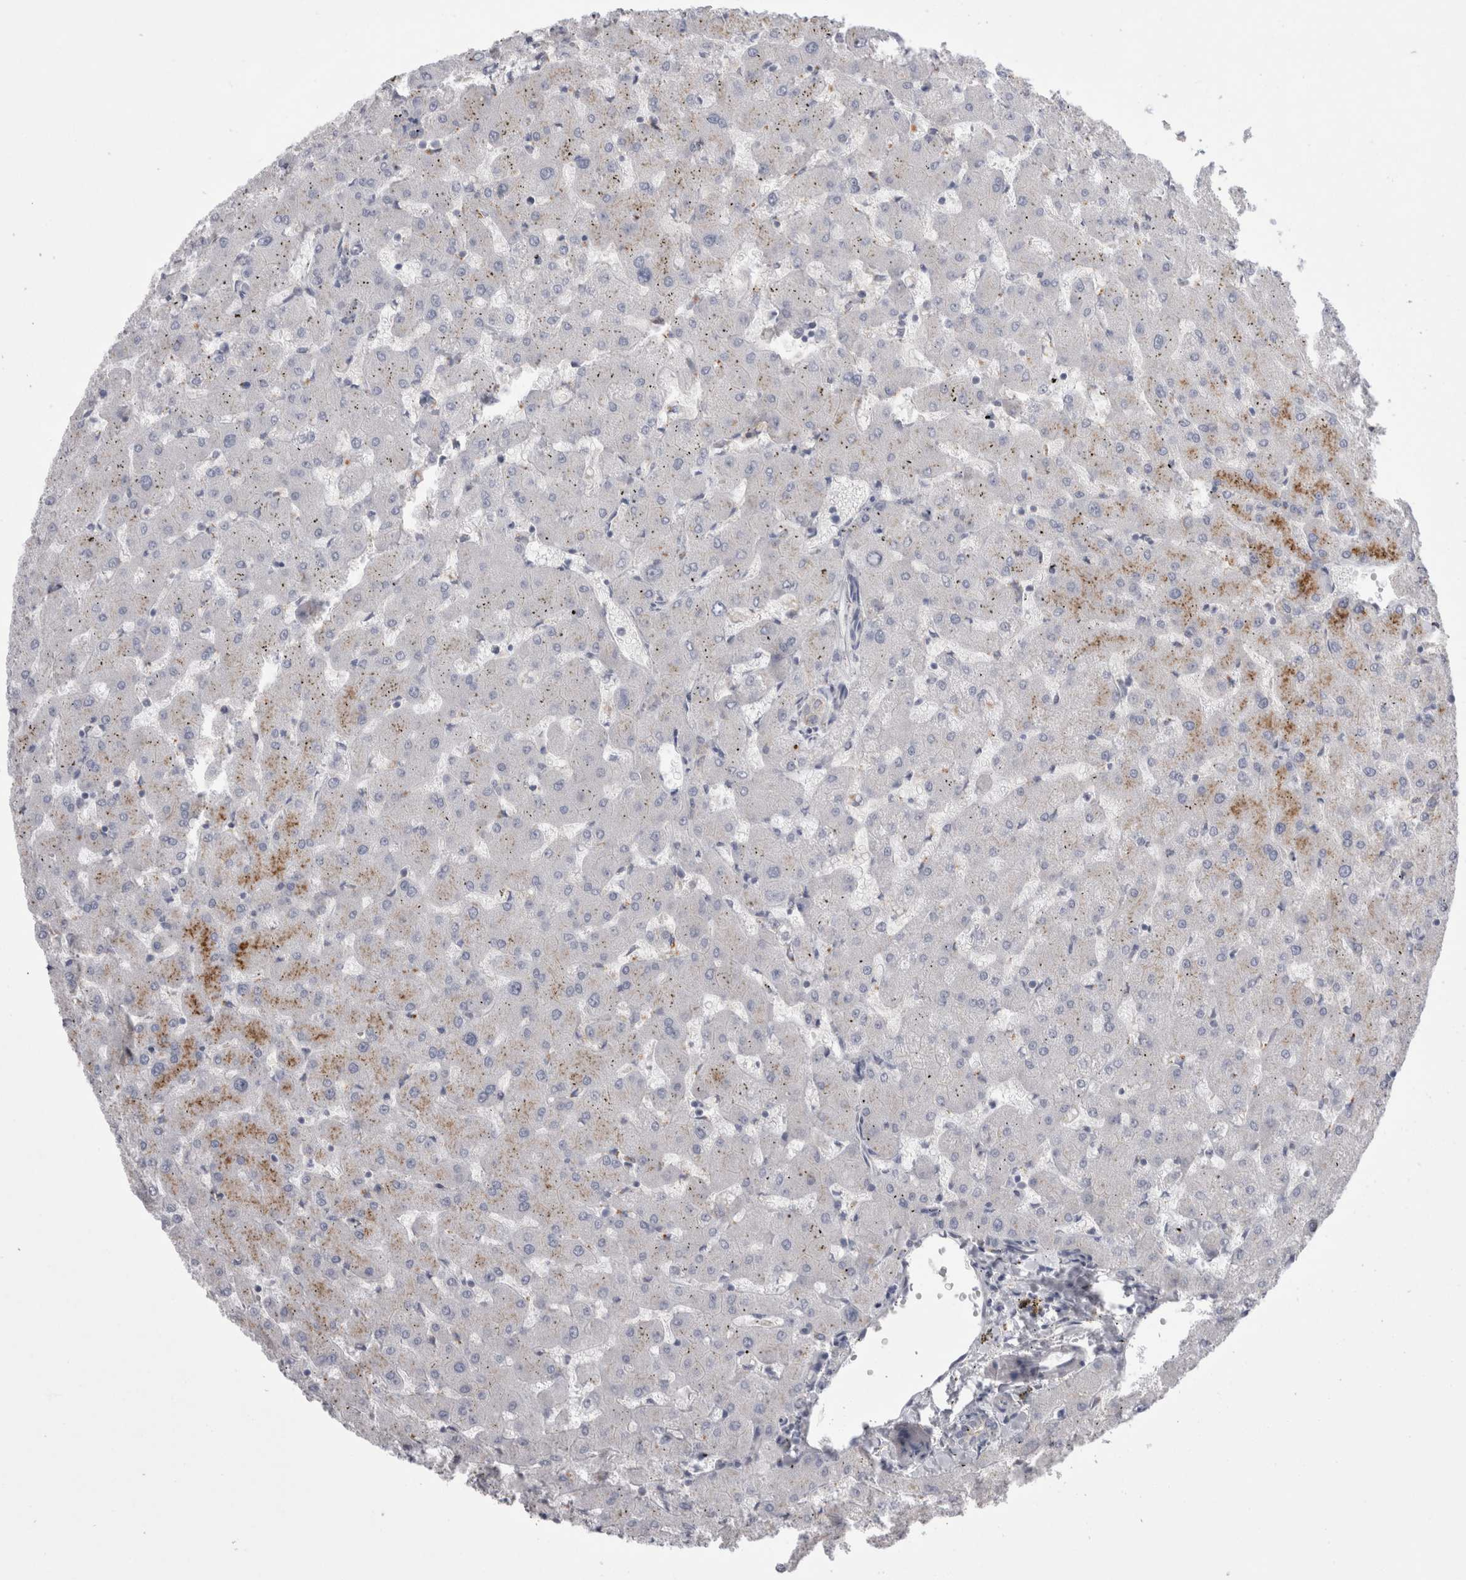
{"staining": {"intensity": "negative", "quantity": "none", "location": "none"}, "tissue": "liver", "cell_type": "Cholangiocytes", "image_type": "normal", "snomed": [{"axis": "morphology", "description": "Normal tissue, NOS"}, {"axis": "topography", "description": "Liver"}], "caption": "This histopathology image is of normal liver stained with IHC to label a protein in brown with the nuclei are counter-stained blue. There is no staining in cholangiocytes. (Stains: DAB immunohistochemistry (IHC) with hematoxylin counter stain, Microscopy: brightfield microscopy at high magnification).", "gene": "EPDR1", "patient": {"sex": "female", "age": 63}}